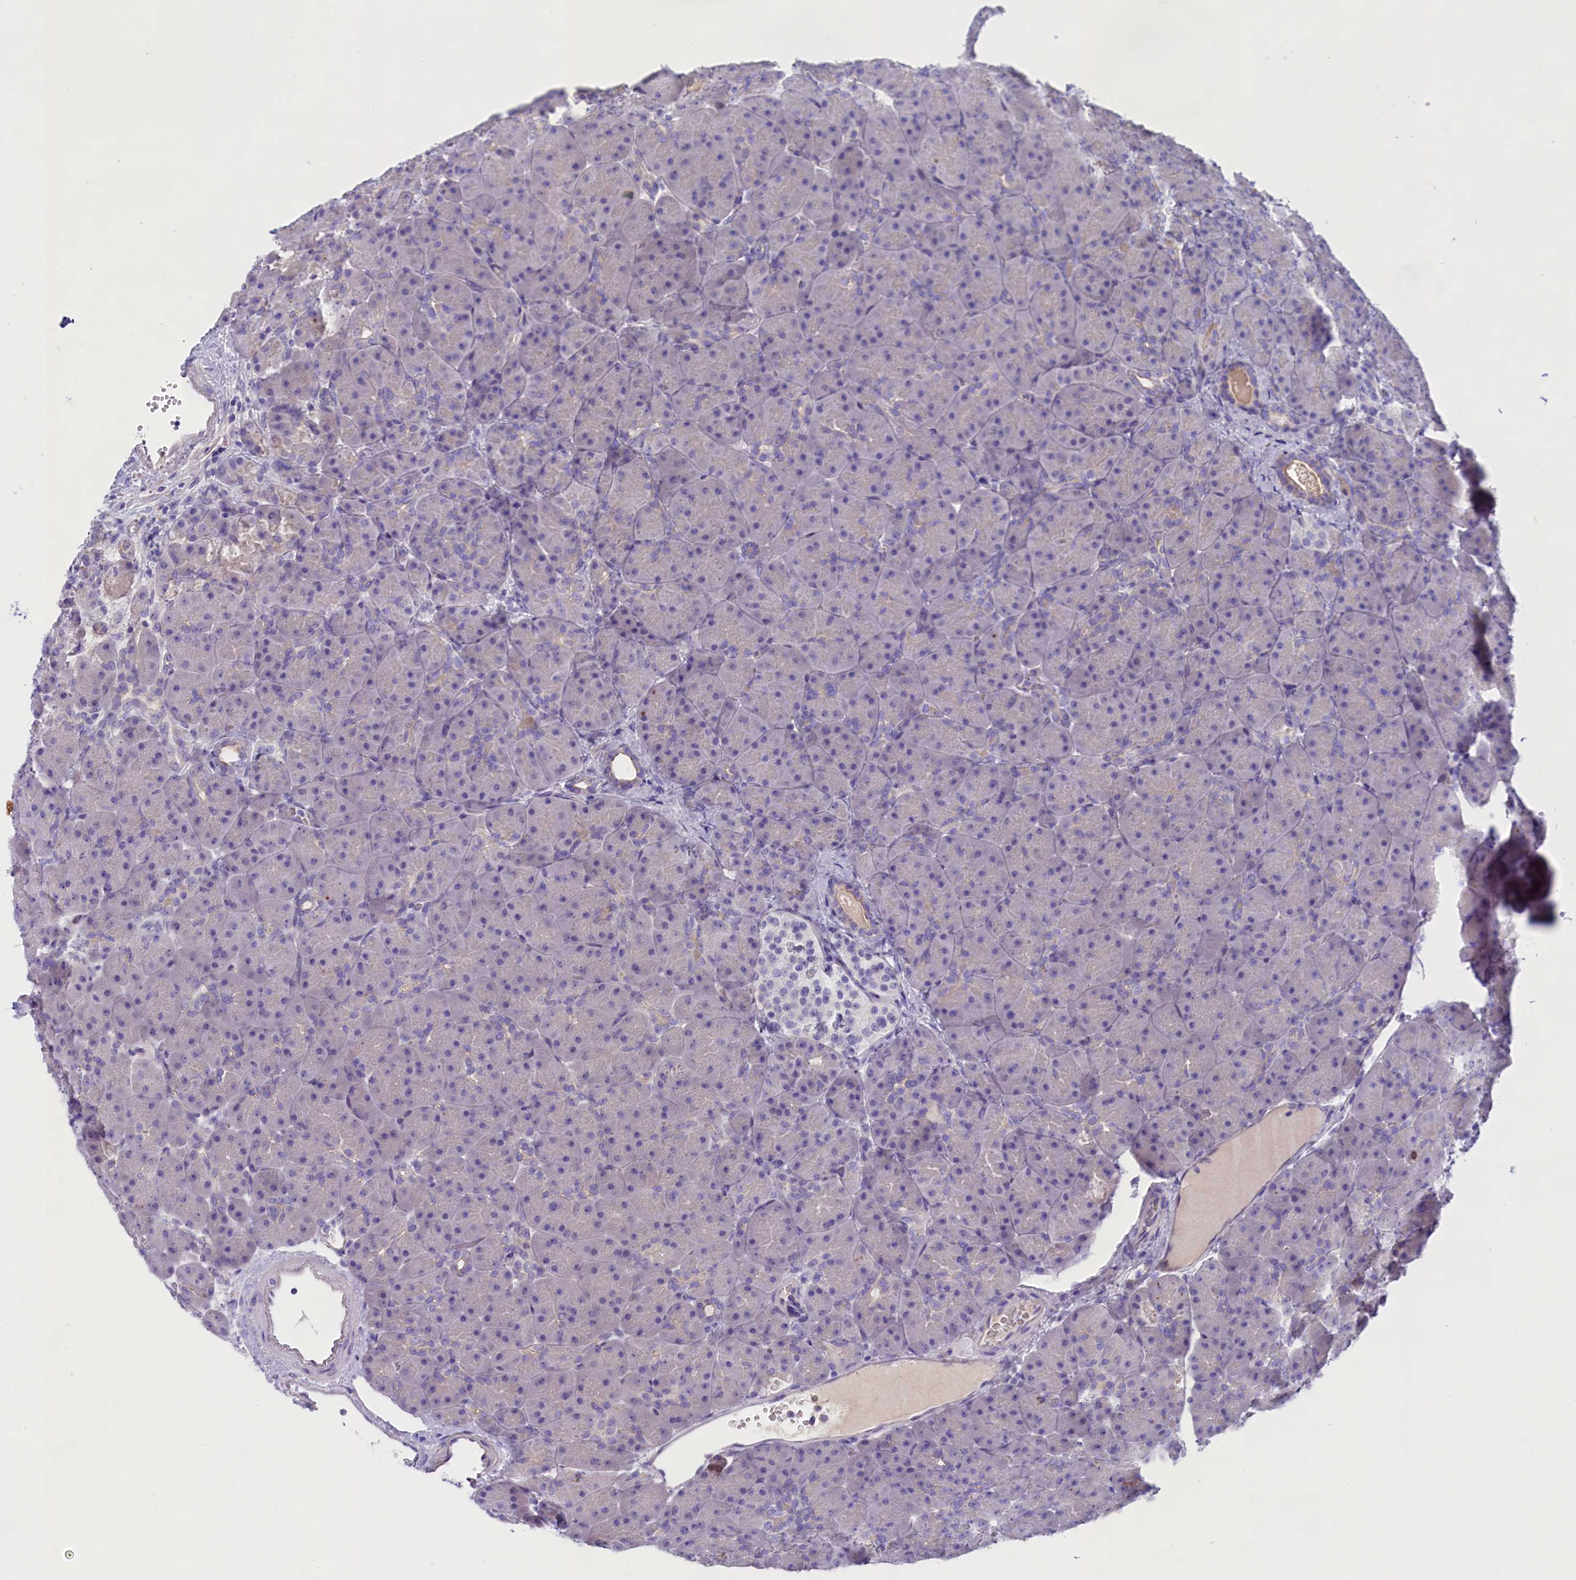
{"staining": {"intensity": "negative", "quantity": "none", "location": "none"}, "tissue": "pancreas", "cell_type": "Exocrine glandular cells", "image_type": "normal", "snomed": [{"axis": "morphology", "description": "Normal tissue, NOS"}, {"axis": "topography", "description": "Pancreas"}], "caption": "Immunohistochemistry (IHC) histopathology image of unremarkable human pancreas stained for a protein (brown), which displays no expression in exocrine glandular cells. (Brightfield microscopy of DAB (3,3'-diaminobenzidine) immunohistochemistry at high magnification).", "gene": "SULT2A1", "patient": {"sex": "male", "age": 66}}